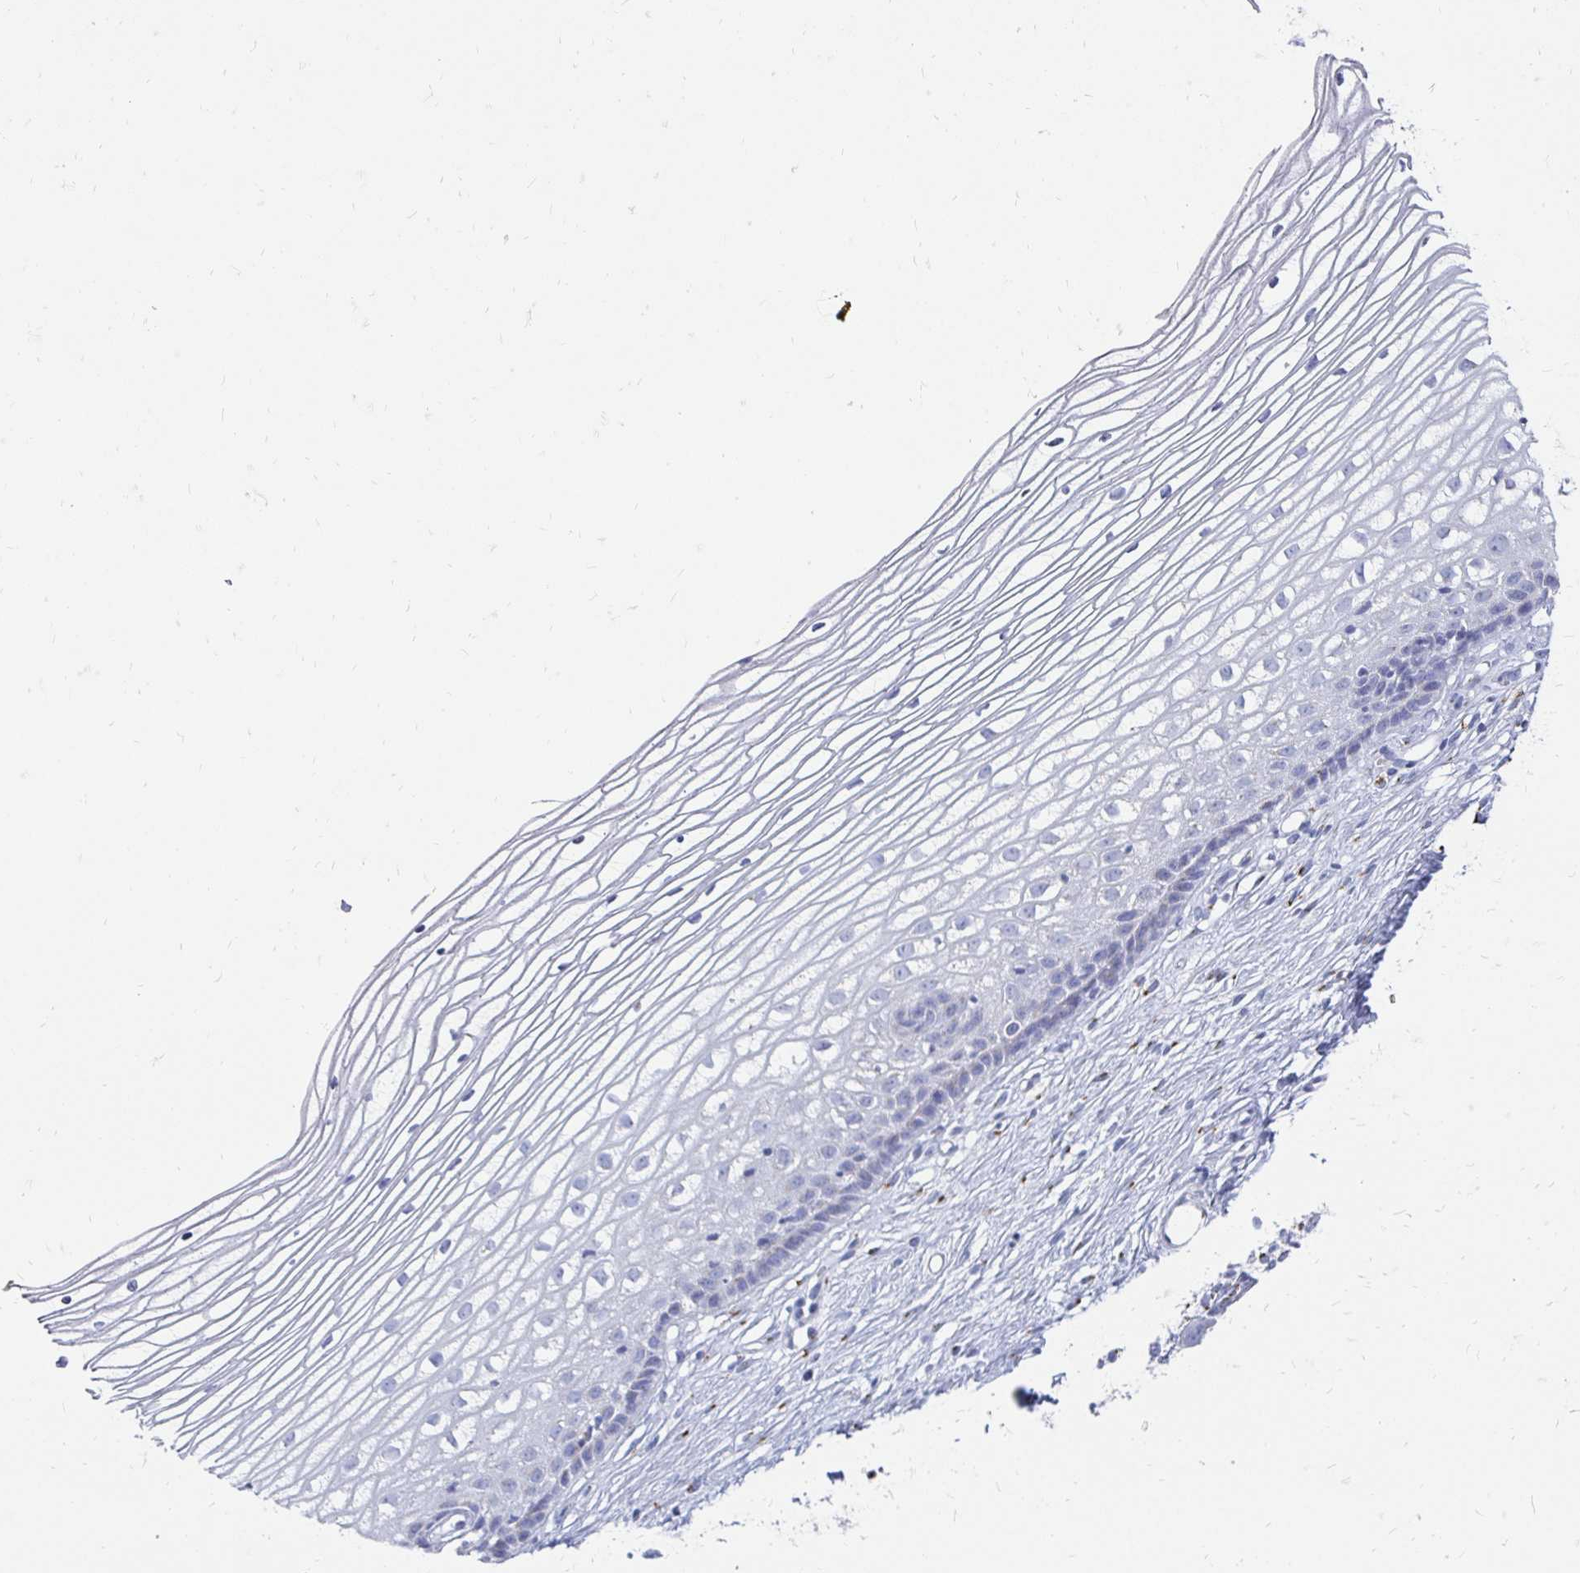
{"staining": {"intensity": "negative", "quantity": "none", "location": "none"}, "tissue": "cervix", "cell_type": "Squamous epithelial cells", "image_type": "normal", "snomed": [{"axis": "morphology", "description": "Normal tissue, NOS"}, {"axis": "topography", "description": "Cervix"}], "caption": "There is no significant expression in squamous epithelial cells of cervix. (IHC, brightfield microscopy, high magnification).", "gene": "PAGE4", "patient": {"sex": "female", "age": 40}}